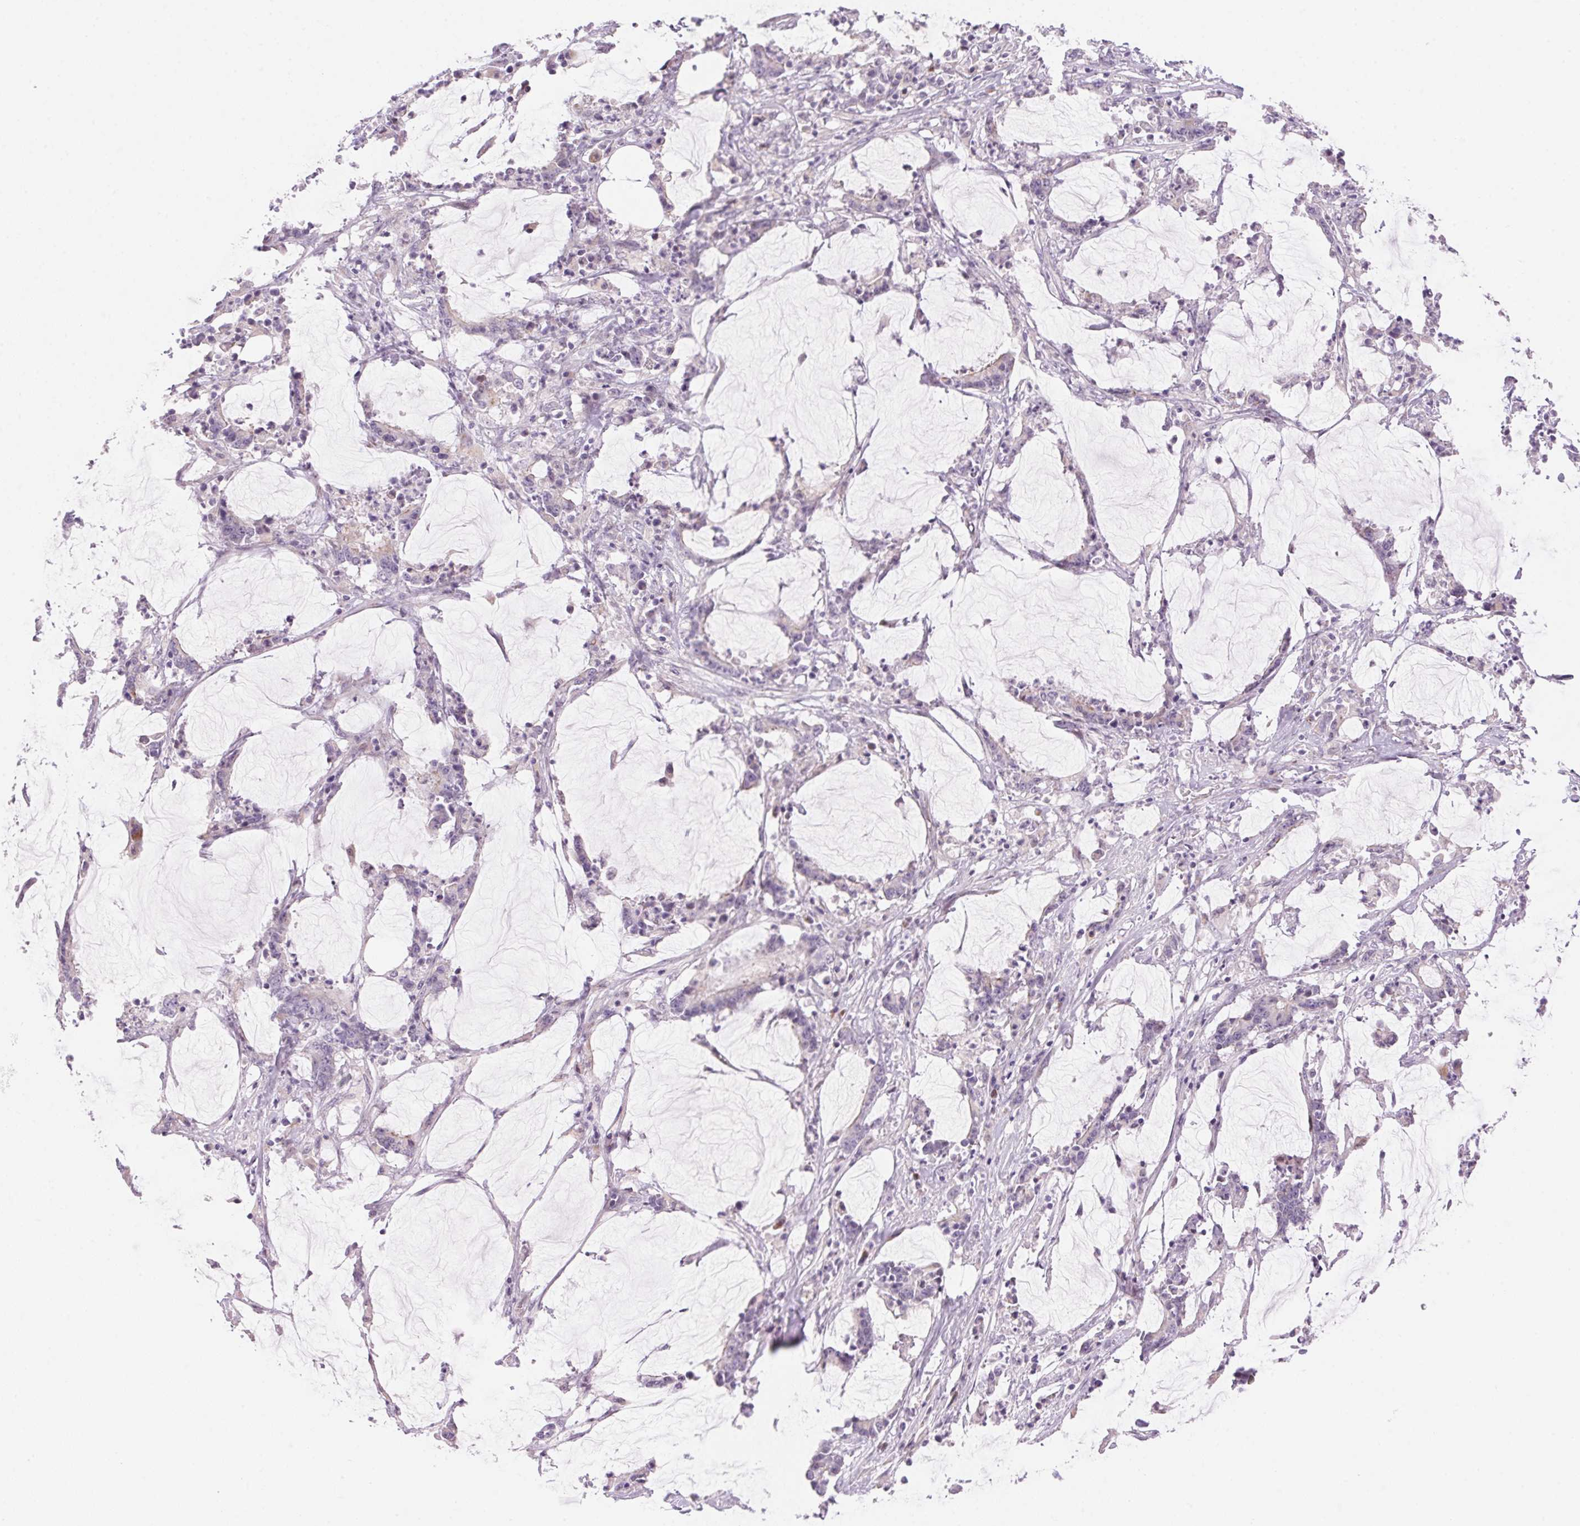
{"staining": {"intensity": "negative", "quantity": "none", "location": "none"}, "tissue": "stomach cancer", "cell_type": "Tumor cells", "image_type": "cancer", "snomed": [{"axis": "morphology", "description": "Adenocarcinoma, NOS"}, {"axis": "topography", "description": "Stomach, upper"}], "caption": "Immunohistochemistry (IHC) photomicrograph of stomach cancer stained for a protein (brown), which exhibits no positivity in tumor cells. (DAB immunohistochemistry, high magnification).", "gene": "TEKT1", "patient": {"sex": "male", "age": 68}}